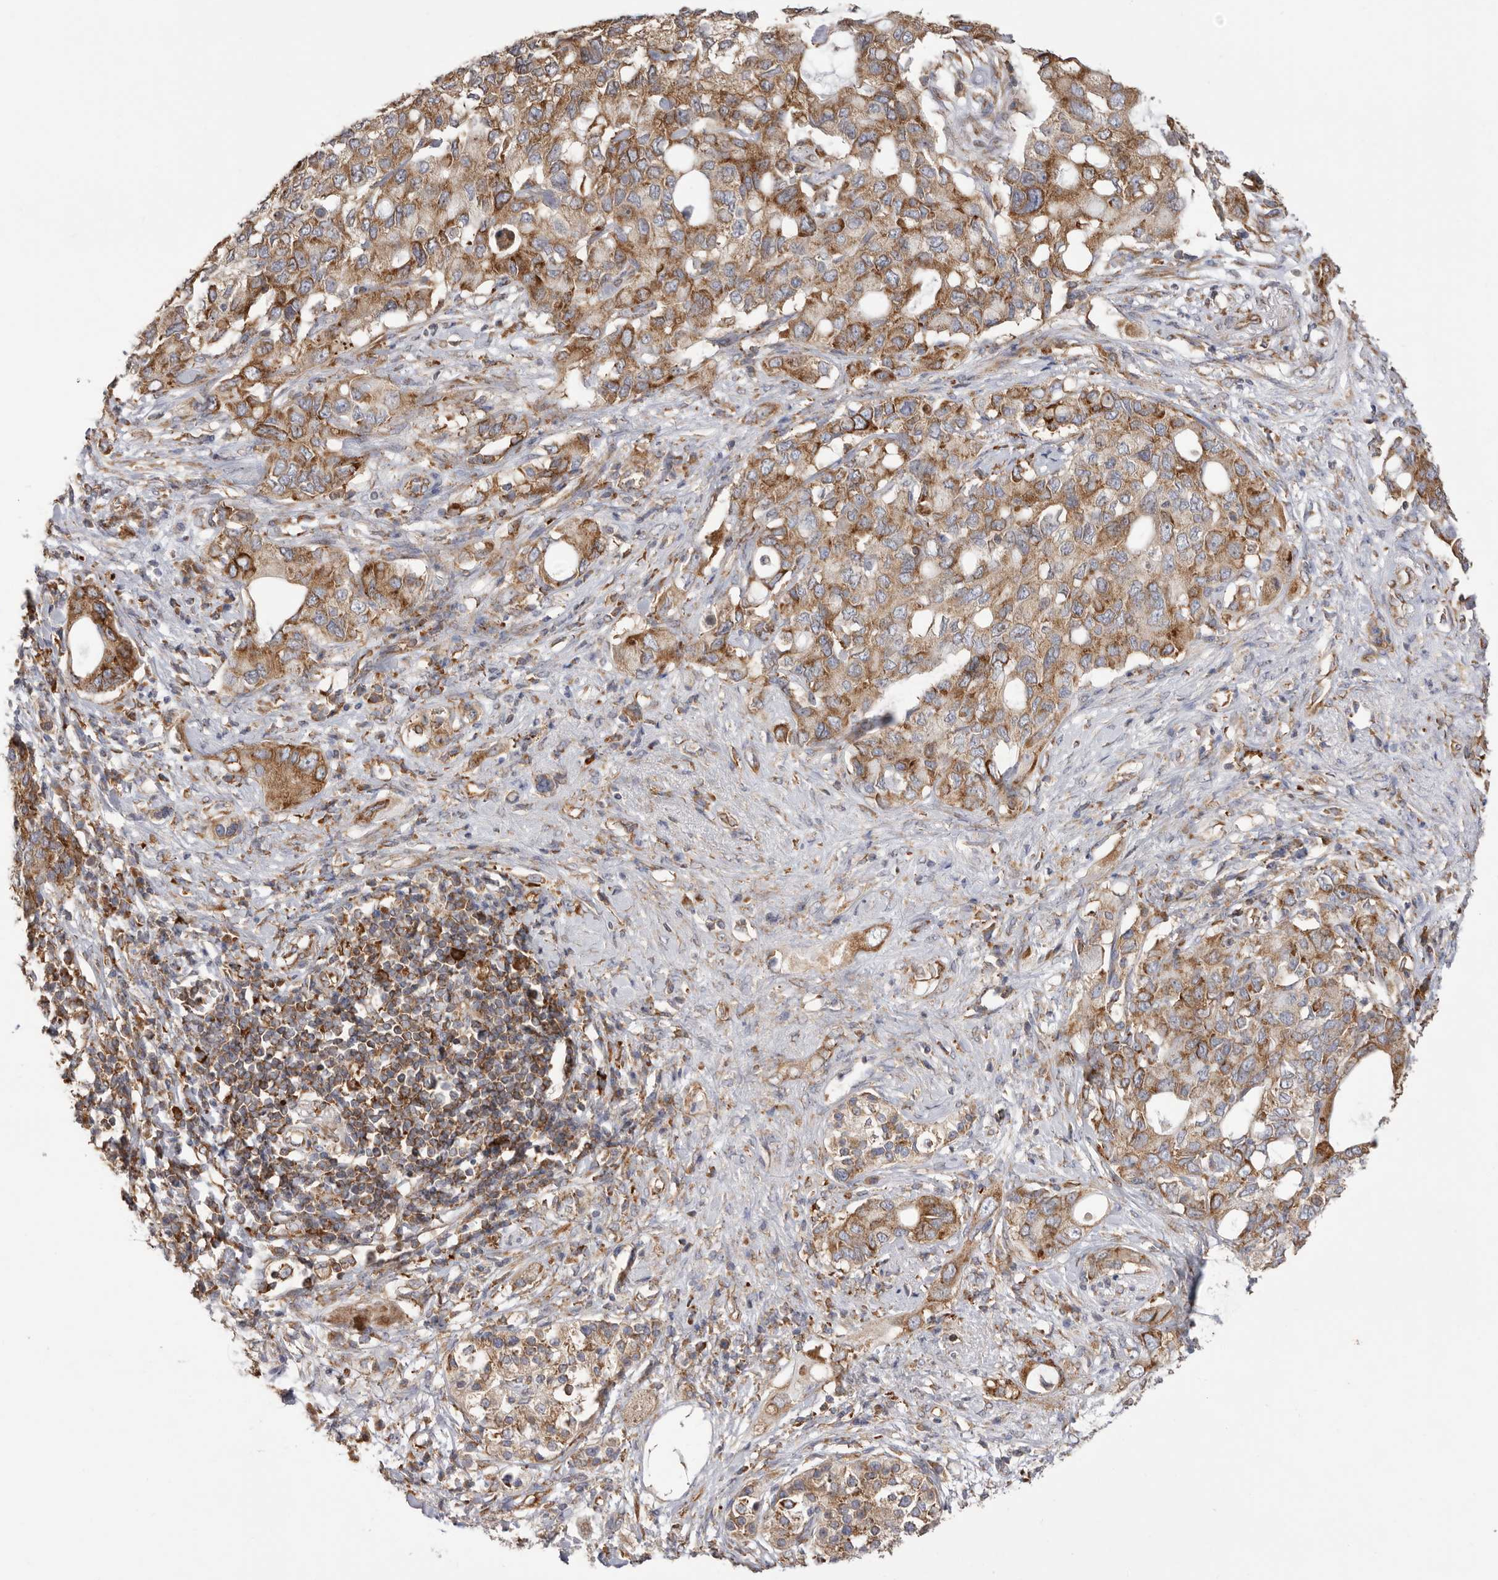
{"staining": {"intensity": "moderate", "quantity": ">75%", "location": "cytoplasmic/membranous"}, "tissue": "pancreatic cancer", "cell_type": "Tumor cells", "image_type": "cancer", "snomed": [{"axis": "morphology", "description": "Adenocarcinoma, NOS"}, {"axis": "topography", "description": "Pancreas"}], "caption": "Immunohistochemistry photomicrograph of neoplastic tissue: human pancreatic cancer (adenocarcinoma) stained using IHC exhibits medium levels of moderate protein expression localized specifically in the cytoplasmic/membranous of tumor cells, appearing as a cytoplasmic/membranous brown color.", "gene": "SERBP1", "patient": {"sex": "female", "age": 56}}